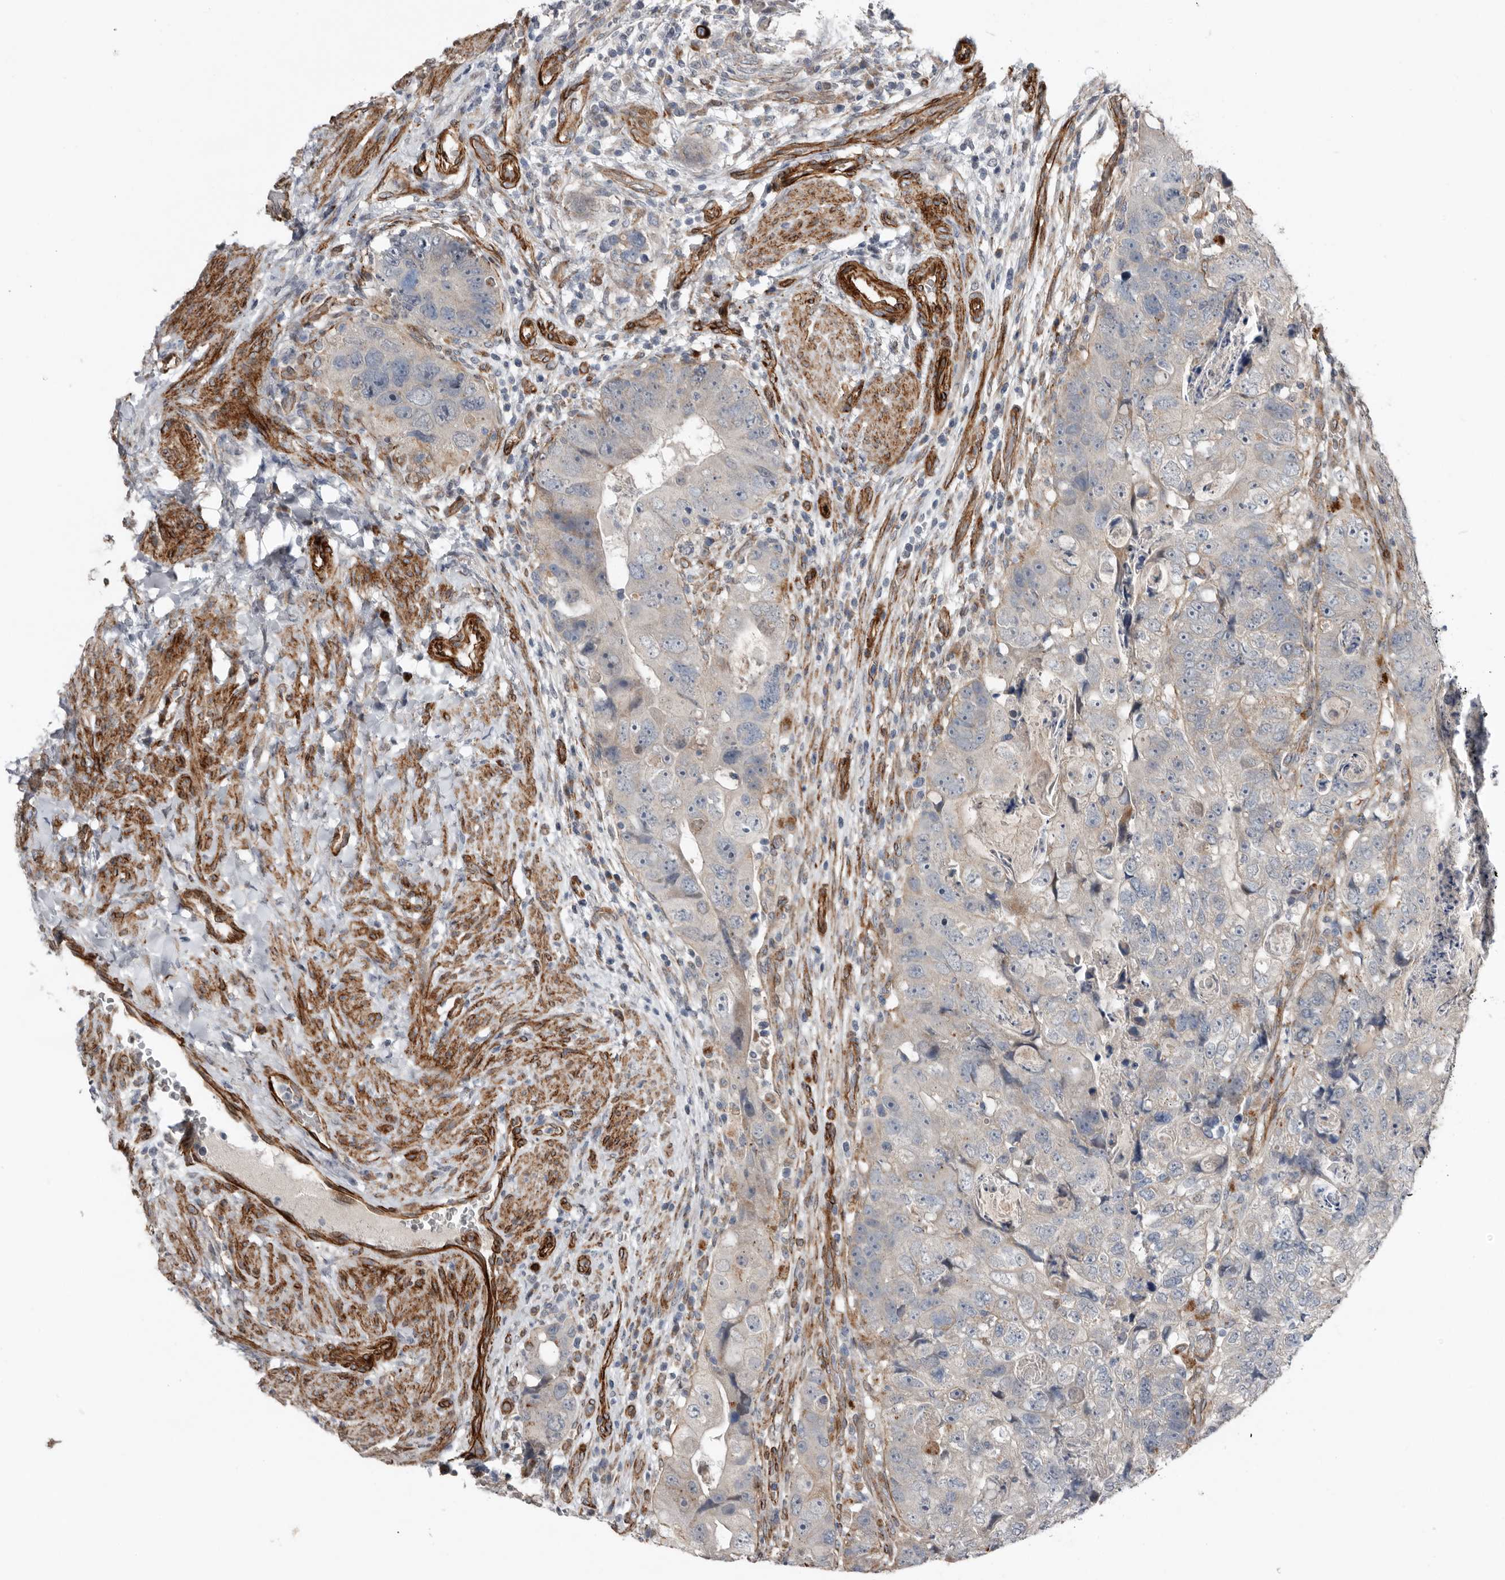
{"staining": {"intensity": "negative", "quantity": "none", "location": "none"}, "tissue": "colorectal cancer", "cell_type": "Tumor cells", "image_type": "cancer", "snomed": [{"axis": "morphology", "description": "Adenocarcinoma, NOS"}, {"axis": "topography", "description": "Rectum"}], "caption": "Immunohistochemical staining of human colorectal cancer (adenocarcinoma) shows no significant positivity in tumor cells. Brightfield microscopy of immunohistochemistry stained with DAB (3,3'-diaminobenzidine) (brown) and hematoxylin (blue), captured at high magnification.", "gene": "RANBP17", "patient": {"sex": "male", "age": 59}}